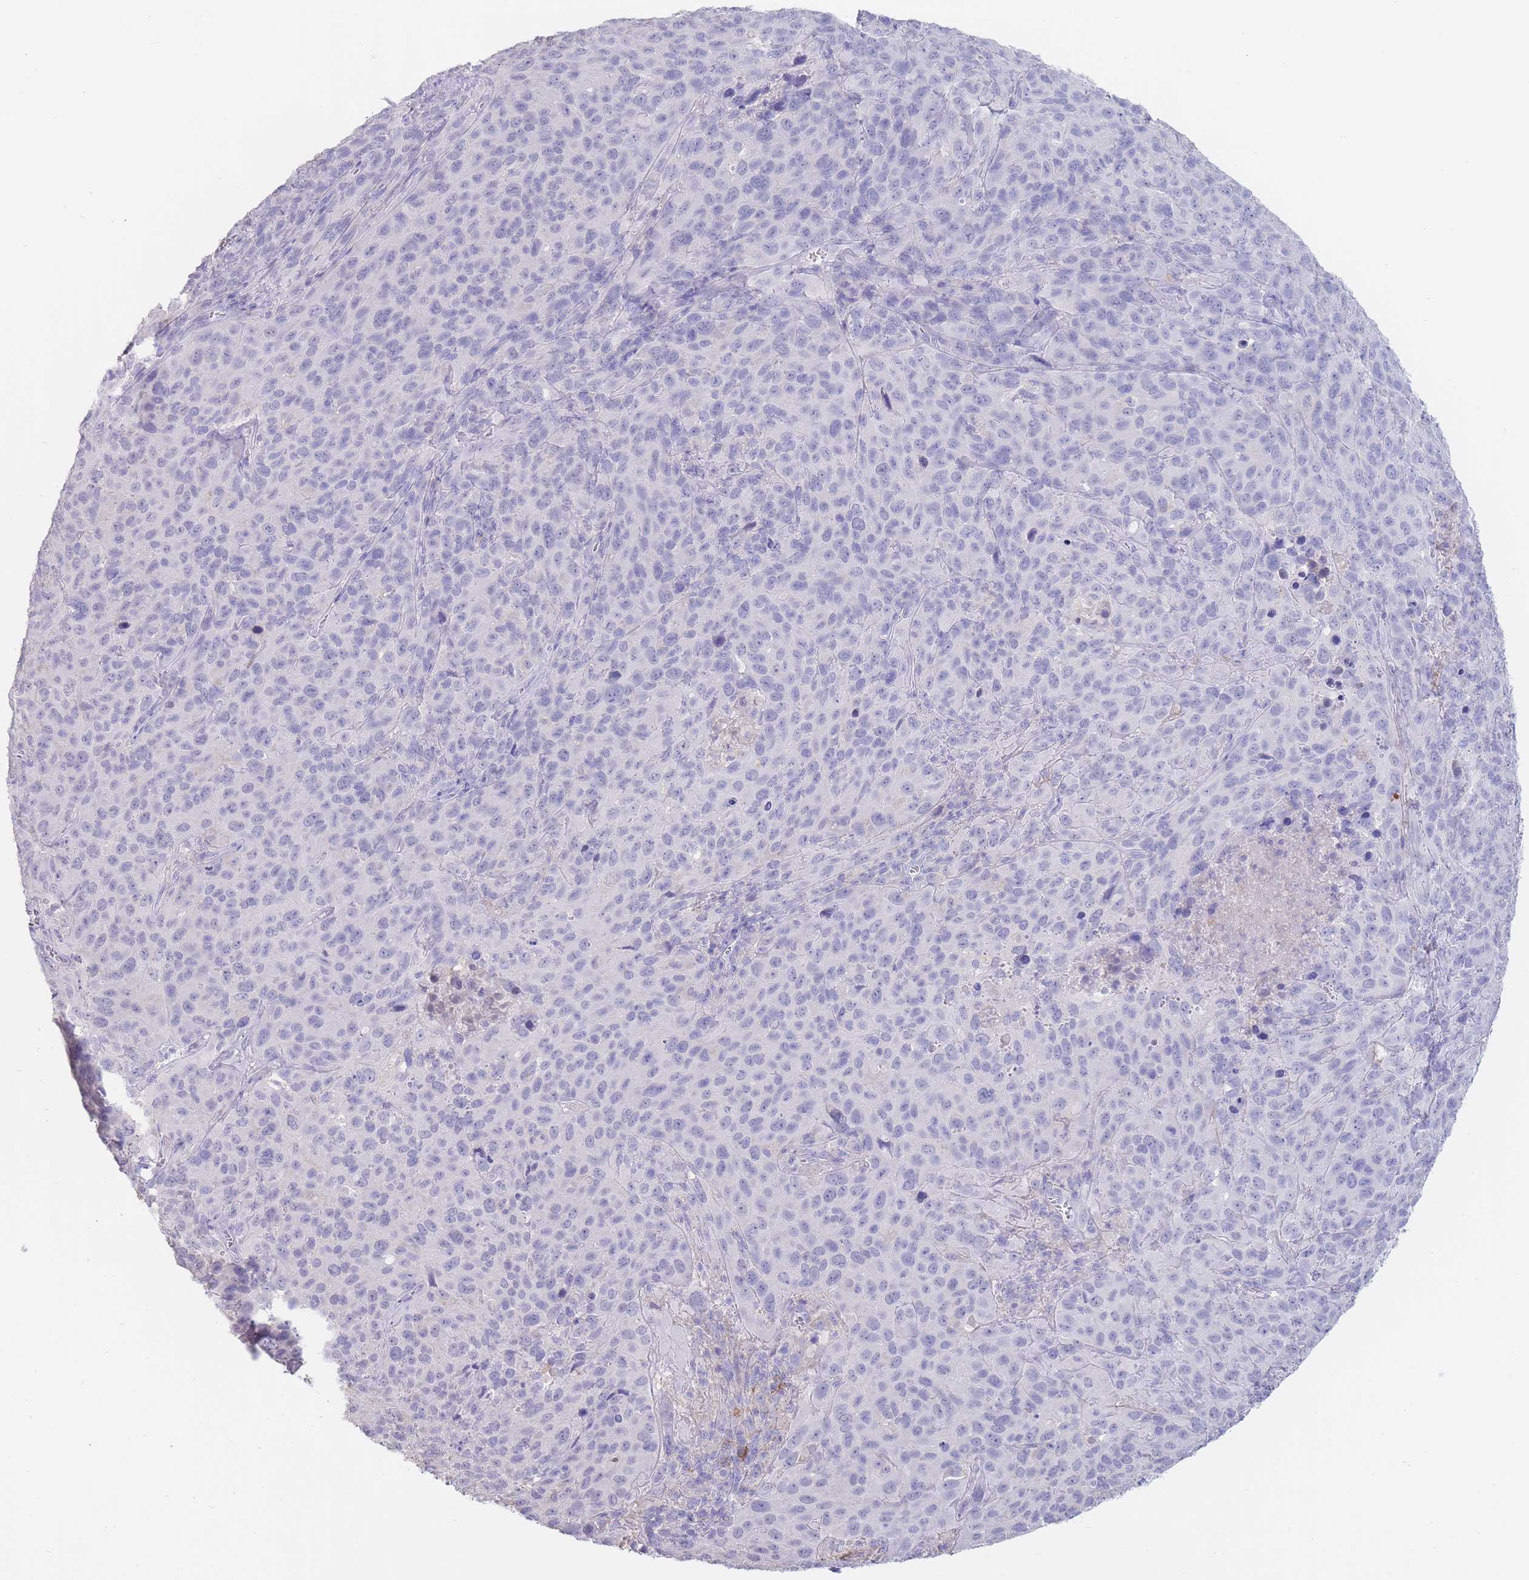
{"staining": {"intensity": "negative", "quantity": "none", "location": "none"}, "tissue": "cervical cancer", "cell_type": "Tumor cells", "image_type": "cancer", "snomed": [{"axis": "morphology", "description": "Squamous cell carcinoma, NOS"}, {"axis": "topography", "description": "Cervix"}], "caption": "DAB (3,3'-diaminobenzidine) immunohistochemical staining of human cervical cancer shows no significant staining in tumor cells.", "gene": "CD37", "patient": {"sex": "female", "age": 51}}